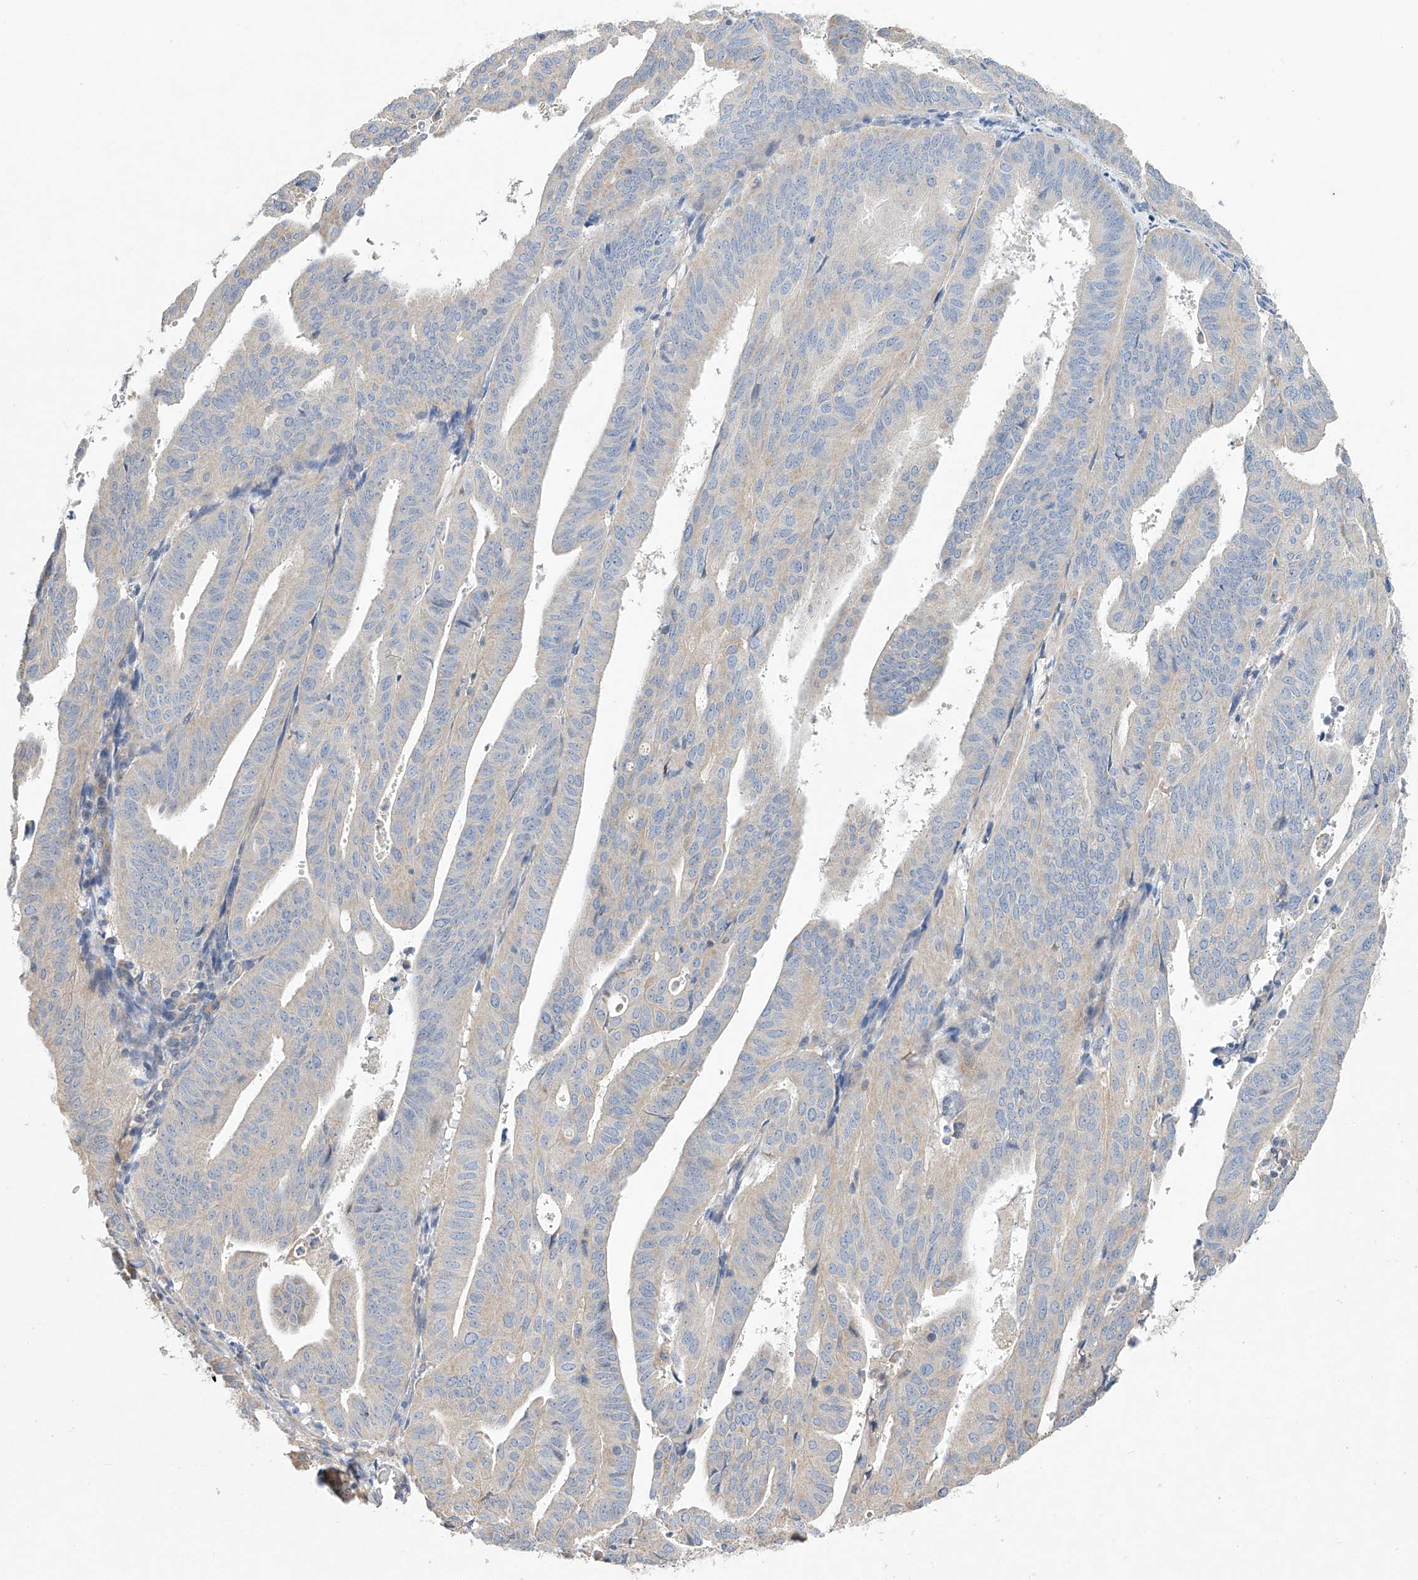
{"staining": {"intensity": "negative", "quantity": "none", "location": "none"}, "tissue": "endometrial cancer", "cell_type": "Tumor cells", "image_type": "cancer", "snomed": [{"axis": "morphology", "description": "Adenocarcinoma, NOS"}, {"axis": "topography", "description": "Uterus"}], "caption": "There is no significant expression in tumor cells of endometrial adenocarcinoma.", "gene": "AMD1", "patient": {"sex": "female", "age": 77}}